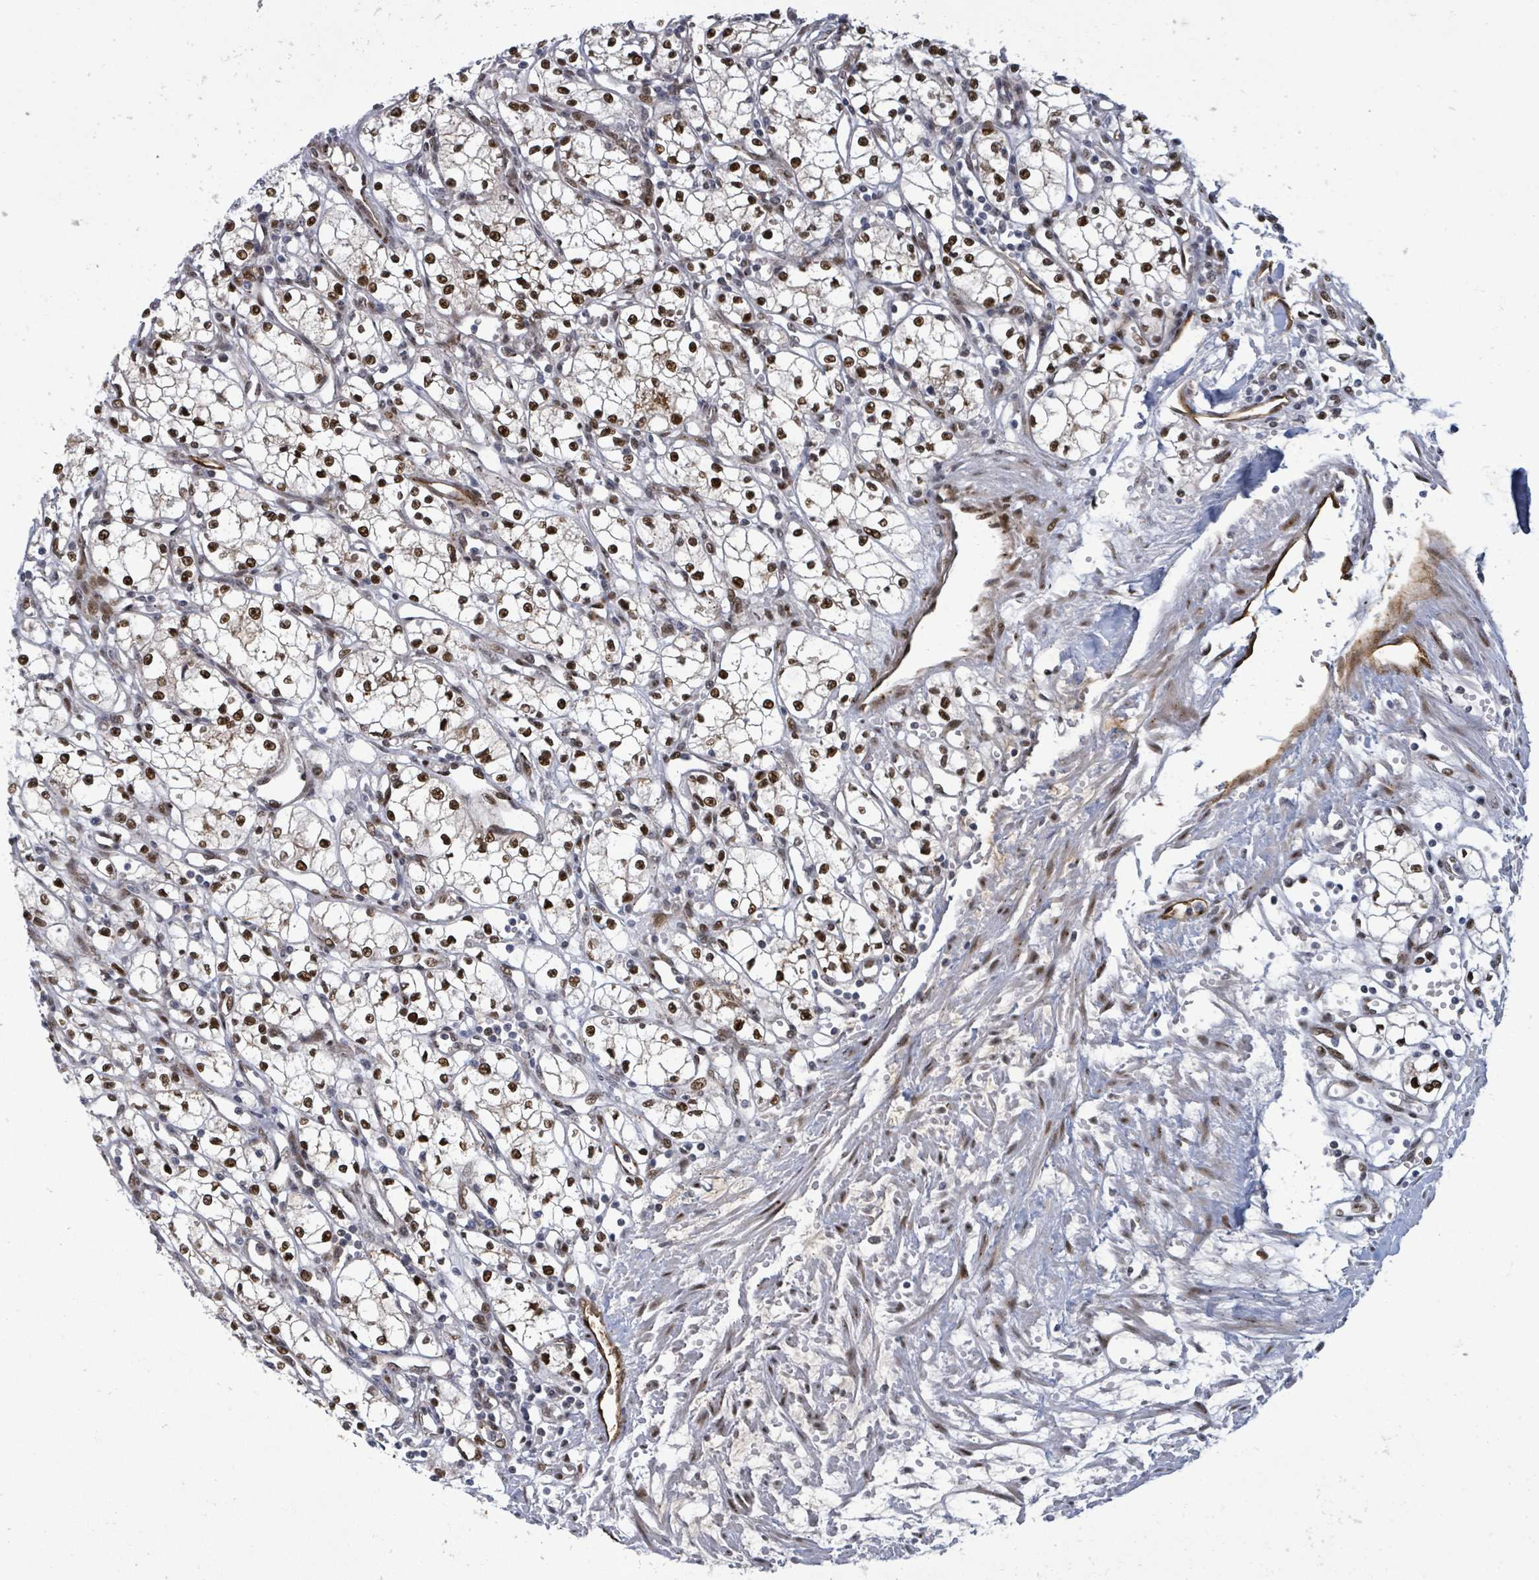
{"staining": {"intensity": "moderate", "quantity": ">75%", "location": "nuclear"}, "tissue": "renal cancer", "cell_type": "Tumor cells", "image_type": "cancer", "snomed": [{"axis": "morphology", "description": "Adenocarcinoma, NOS"}, {"axis": "topography", "description": "Kidney"}], "caption": "Immunohistochemical staining of adenocarcinoma (renal) reveals medium levels of moderate nuclear positivity in about >75% of tumor cells.", "gene": "TUSC1", "patient": {"sex": "male", "age": 59}}